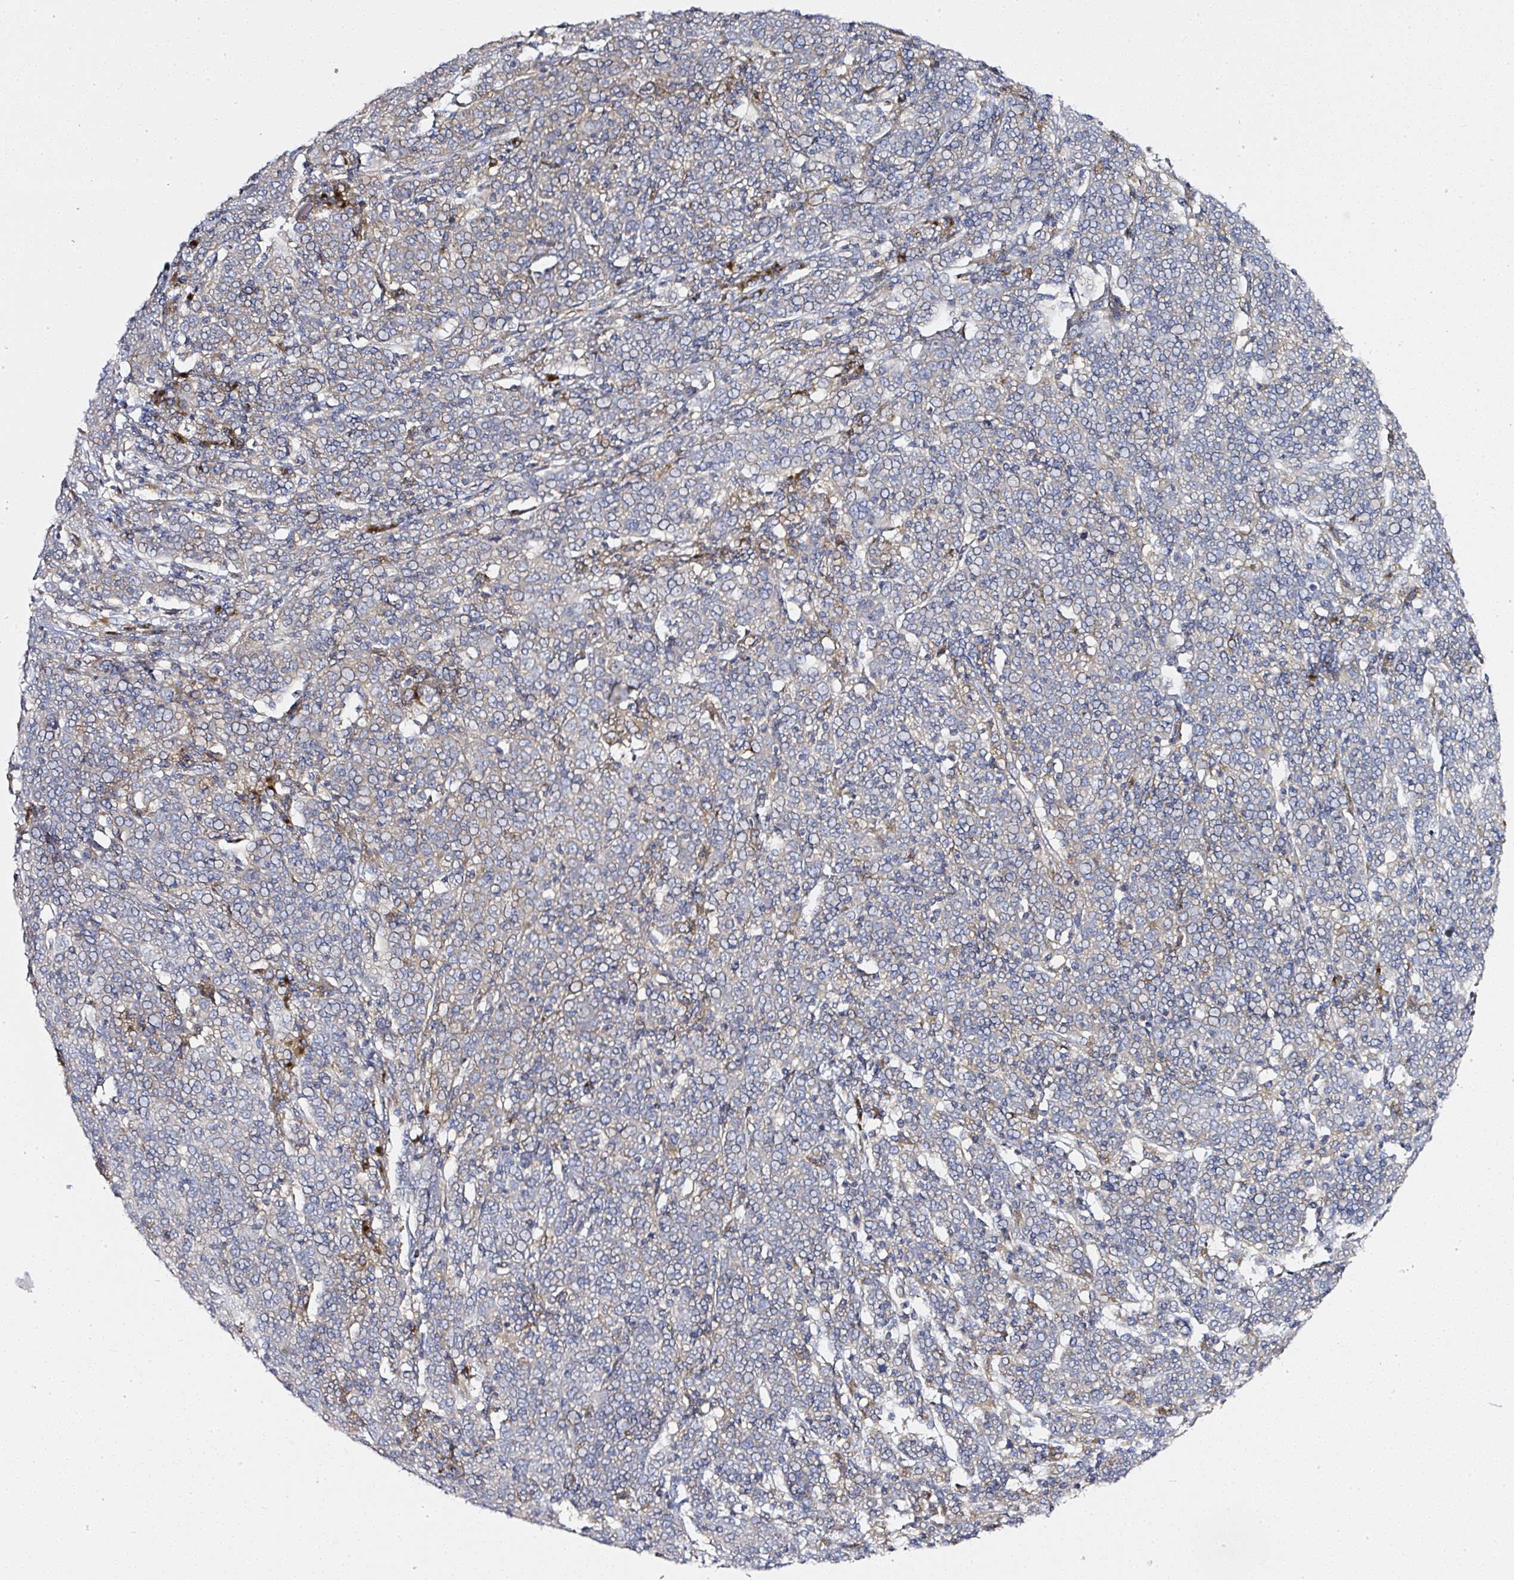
{"staining": {"intensity": "negative", "quantity": "none", "location": "none"}, "tissue": "cervical cancer", "cell_type": "Tumor cells", "image_type": "cancer", "snomed": [{"axis": "morphology", "description": "Squamous cell carcinoma, NOS"}, {"axis": "topography", "description": "Cervix"}], "caption": "Human cervical cancer stained for a protein using IHC displays no staining in tumor cells.", "gene": "MLX", "patient": {"sex": "female", "age": 67}}